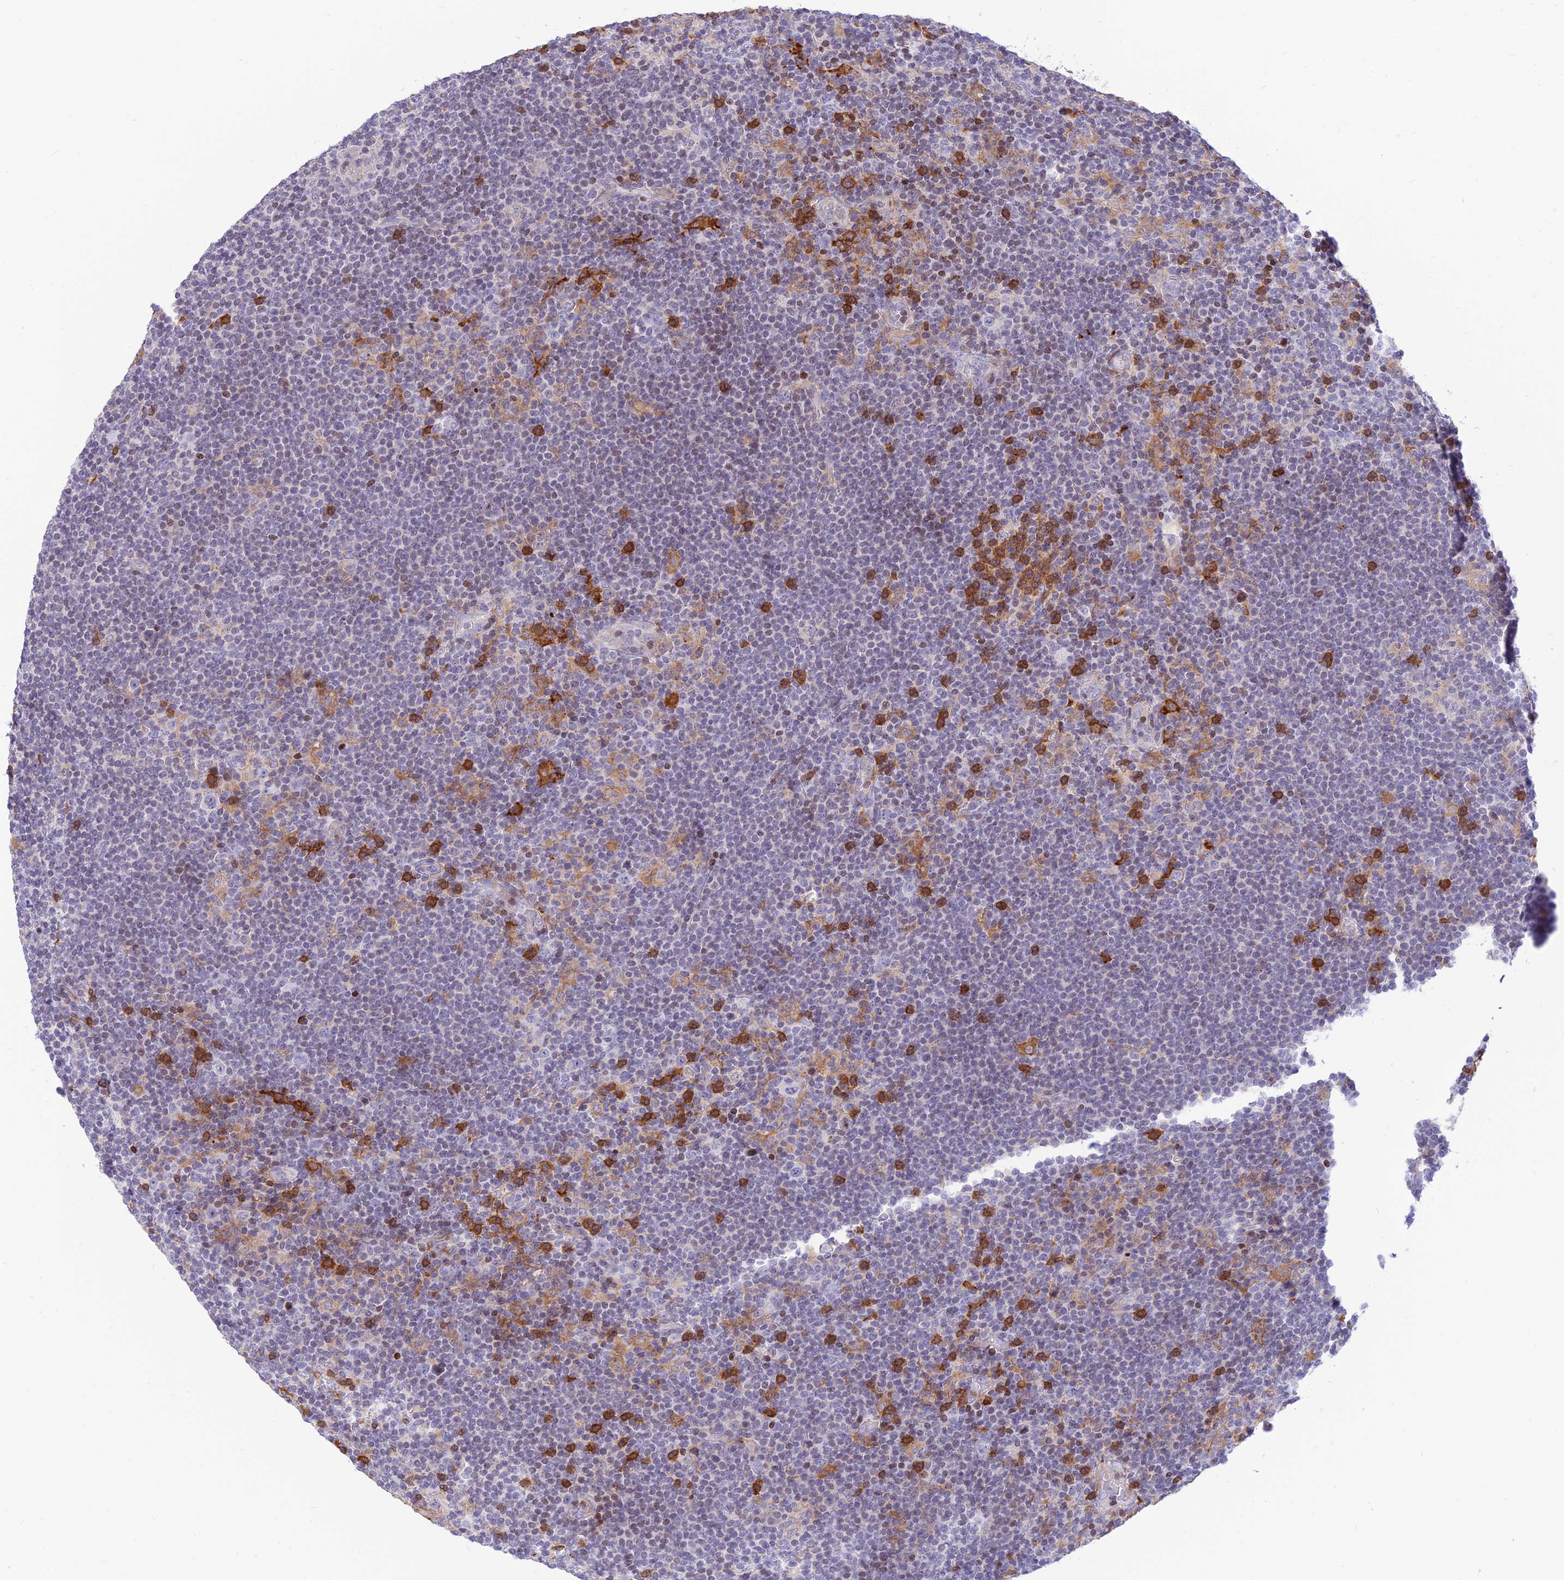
{"staining": {"intensity": "negative", "quantity": "none", "location": "none"}, "tissue": "lymphoma", "cell_type": "Tumor cells", "image_type": "cancer", "snomed": [{"axis": "morphology", "description": "Hodgkin's disease, NOS"}, {"axis": "topography", "description": "Lymph node"}], "caption": "Image shows no protein staining in tumor cells of Hodgkin's disease tissue.", "gene": "FAM186B", "patient": {"sex": "female", "age": 57}}